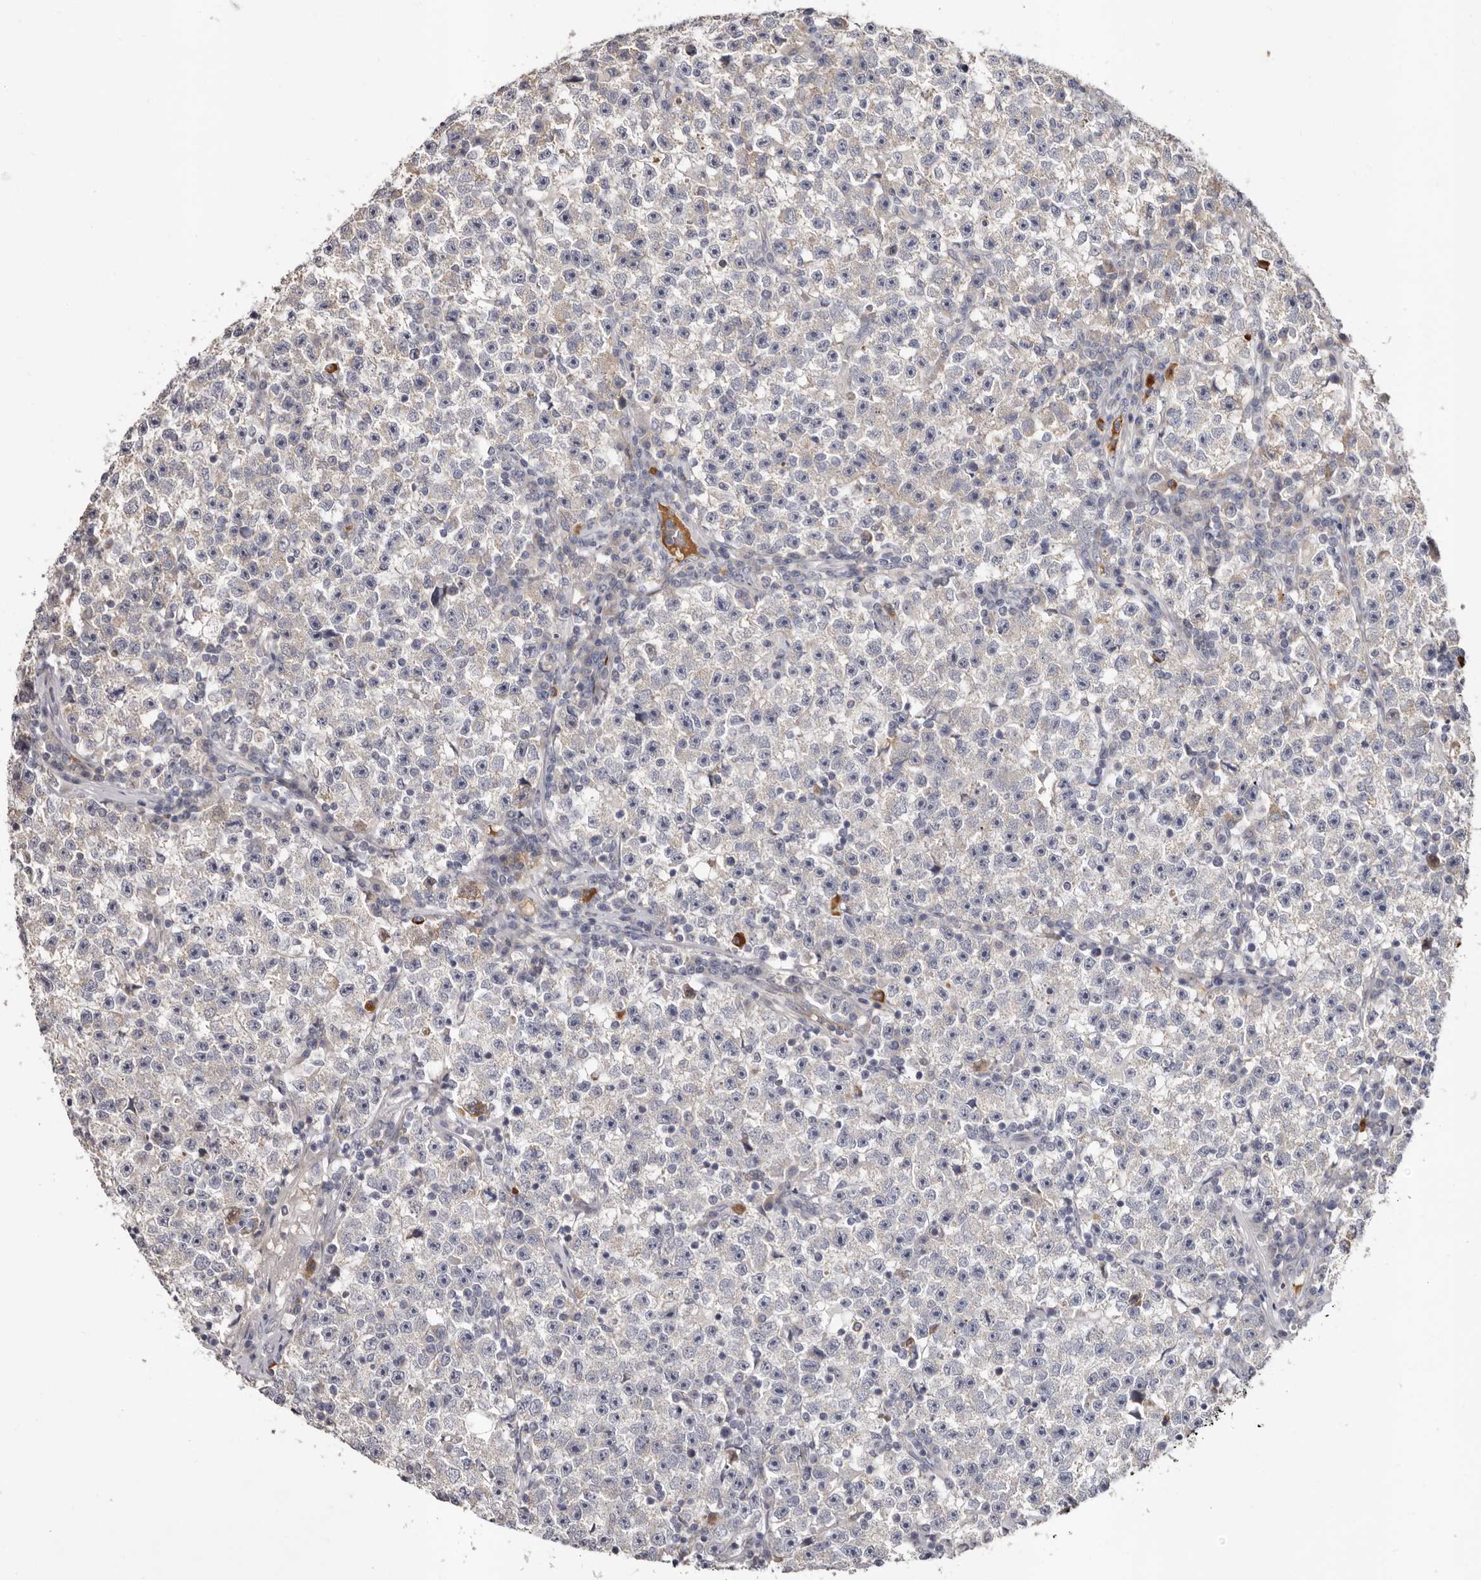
{"staining": {"intensity": "negative", "quantity": "none", "location": "none"}, "tissue": "testis cancer", "cell_type": "Tumor cells", "image_type": "cancer", "snomed": [{"axis": "morphology", "description": "Seminoma, NOS"}, {"axis": "topography", "description": "Testis"}], "caption": "Immunohistochemistry (IHC) of testis seminoma reveals no positivity in tumor cells.", "gene": "SPTA1", "patient": {"sex": "male", "age": 22}}